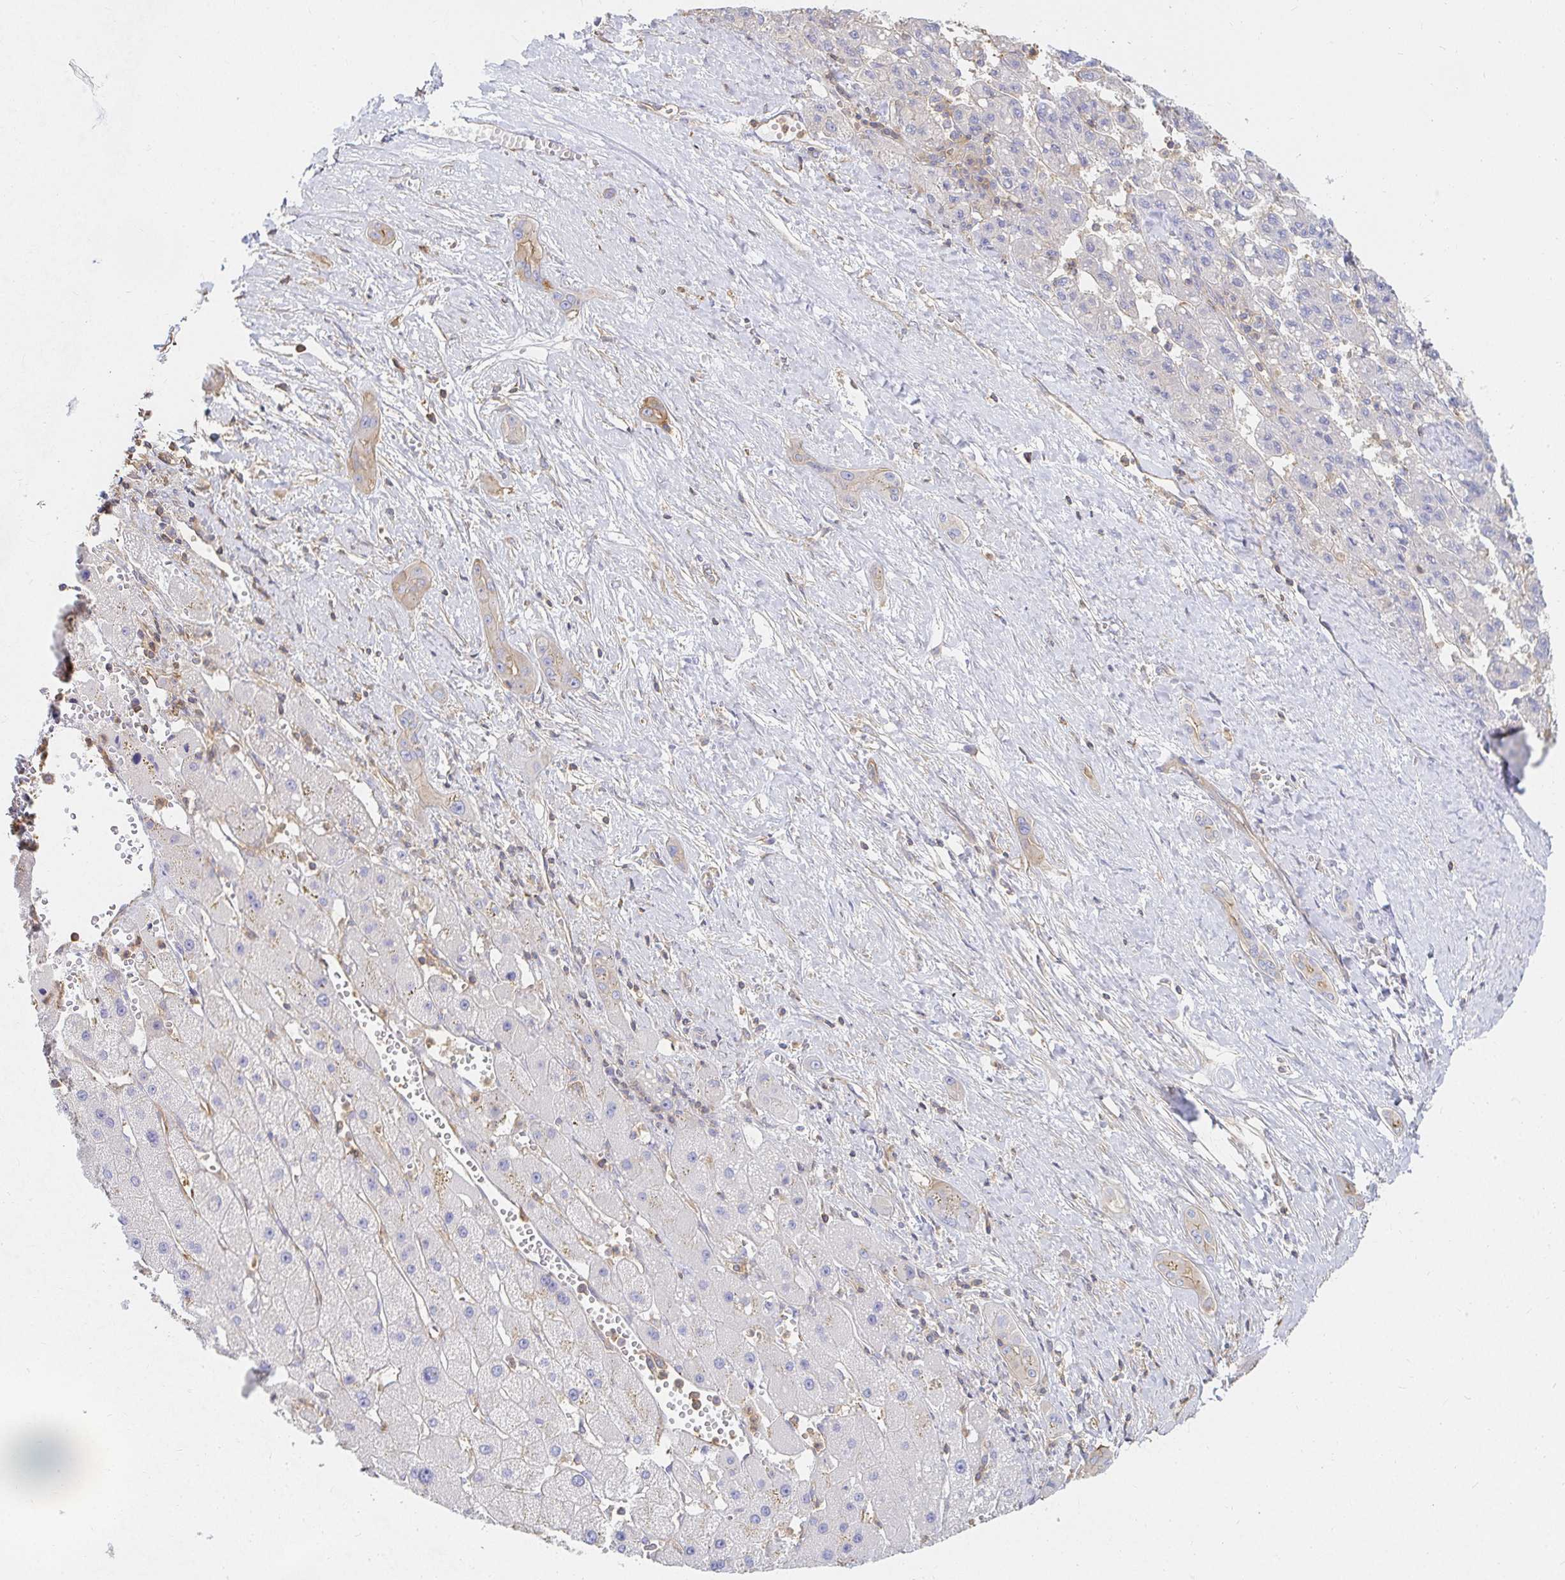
{"staining": {"intensity": "negative", "quantity": "none", "location": "none"}, "tissue": "liver cancer", "cell_type": "Tumor cells", "image_type": "cancer", "snomed": [{"axis": "morphology", "description": "Carcinoma, Hepatocellular, NOS"}, {"axis": "topography", "description": "Liver"}], "caption": "A high-resolution micrograph shows IHC staining of liver cancer, which displays no significant positivity in tumor cells.", "gene": "TSPAN19", "patient": {"sex": "female", "age": 82}}